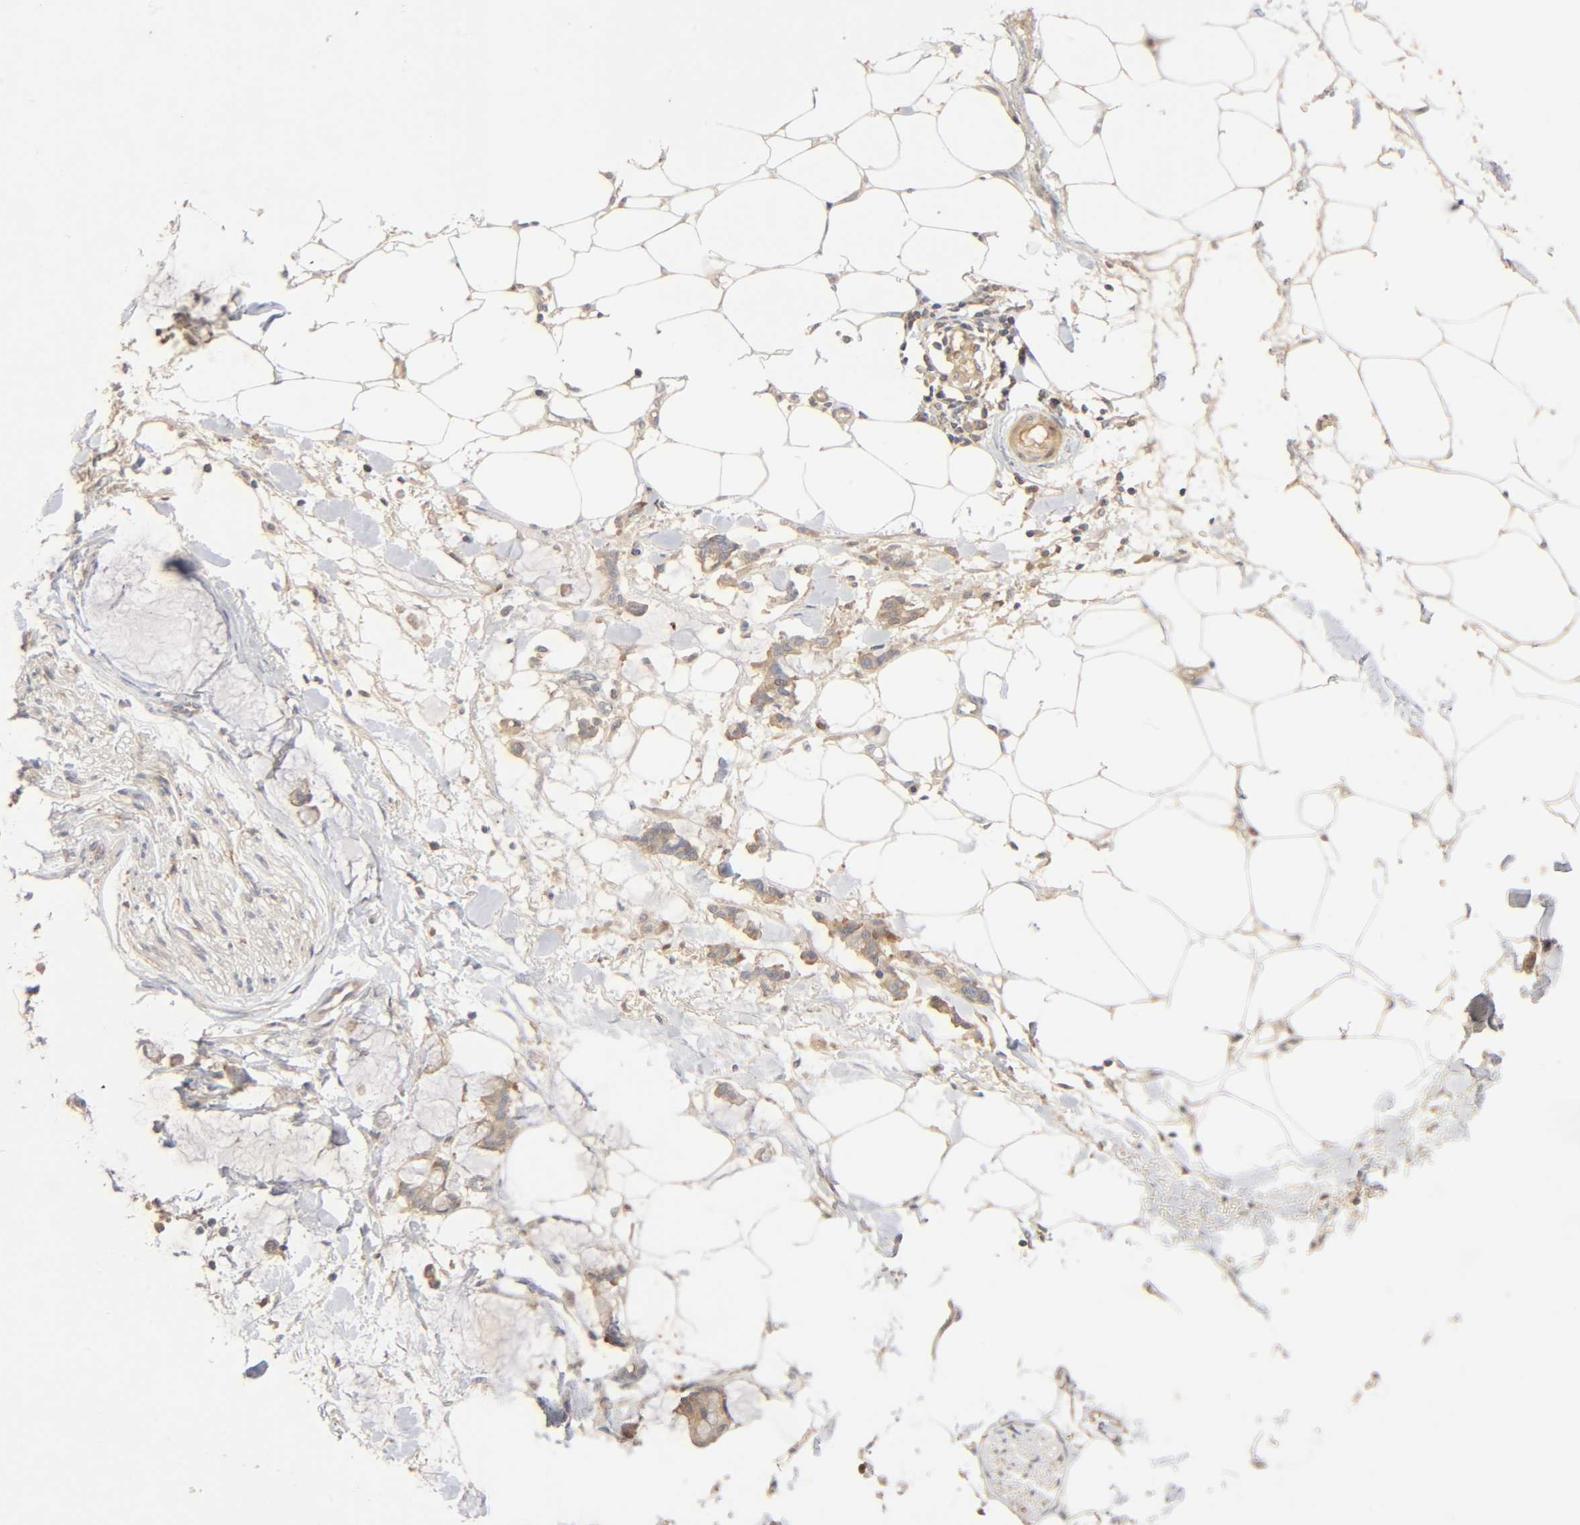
{"staining": {"intensity": "negative", "quantity": "none", "location": "none"}, "tissue": "adipose tissue", "cell_type": "Adipocytes", "image_type": "normal", "snomed": [{"axis": "morphology", "description": "Normal tissue, NOS"}, {"axis": "morphology", "description": "Adenocarcinoma, NOS"}, {"axis": "topography", "description": "Colon"}, {"axis": "topography", "description": "Peripheral nerve tissue"}], "caption": "This is a photomicrograph of immunohistochemistry staining of benign adipose tissue, which shows no expression in adipocytes.", "gene": "CPB2", "patient": {"sex": "male", "age": 14}}